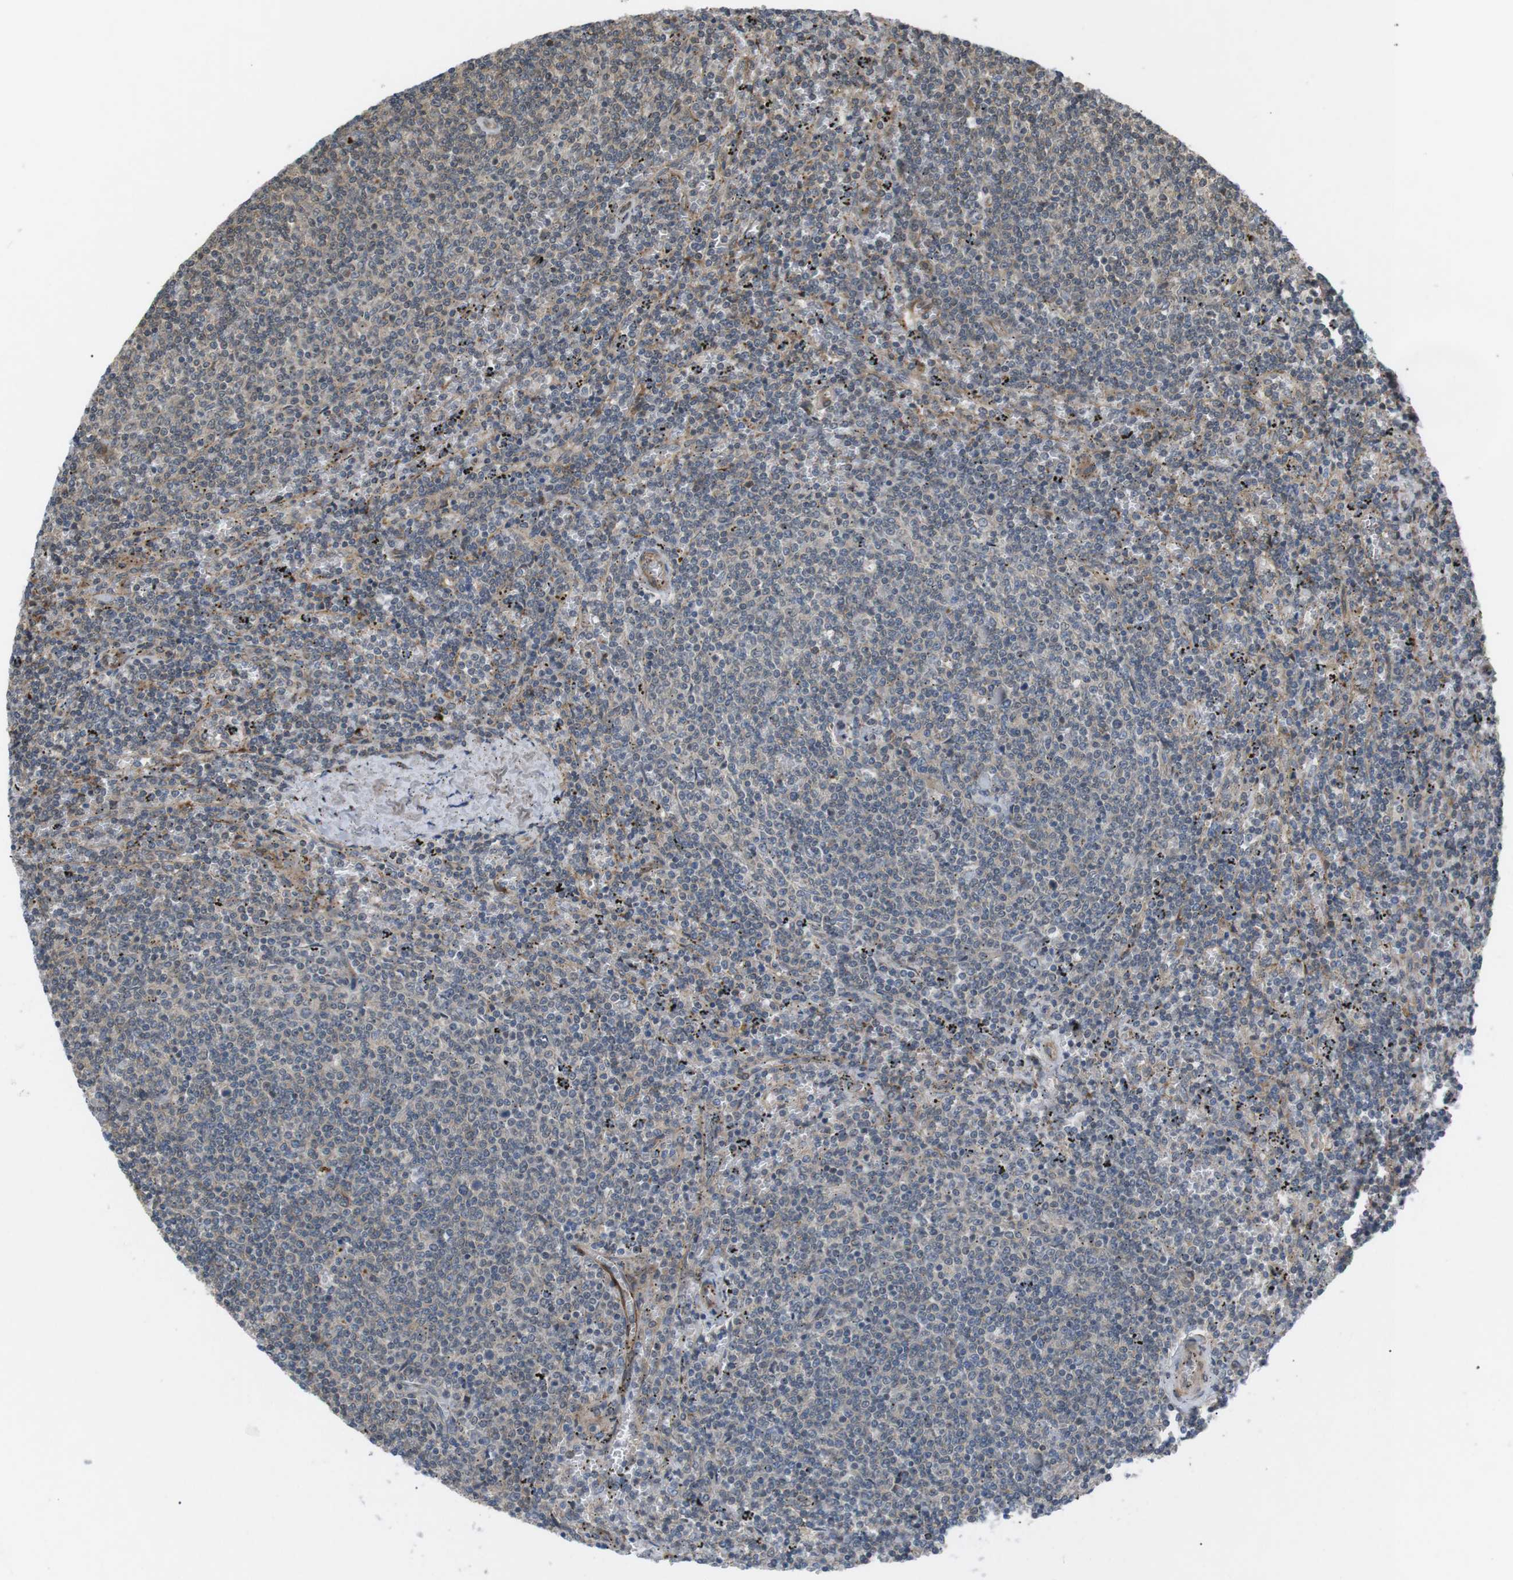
{"staining": {"intensity": "moderate", "quantity": "<25%", "location": "cytoplasmic/membranous"}, "tissue": "lymphoma", "cell_type": "Tumor cells", "image_type": "cancer", "snomed": [{"axis": "morphology", "description": "Malignant lymphoma, non-Hodgkin's type, Low grade"}, {"axis": "topography", "description": "Spleen"}], "caption": "An immunohistochemistry histopathology image of tumor tissue is shown. Protein staining in brown labels moderate cytoplasmic/membranous positivity in lymphoma within tumor cells.", "gene": "KANK2", "patient": {"sex": "female", "age": 50}}